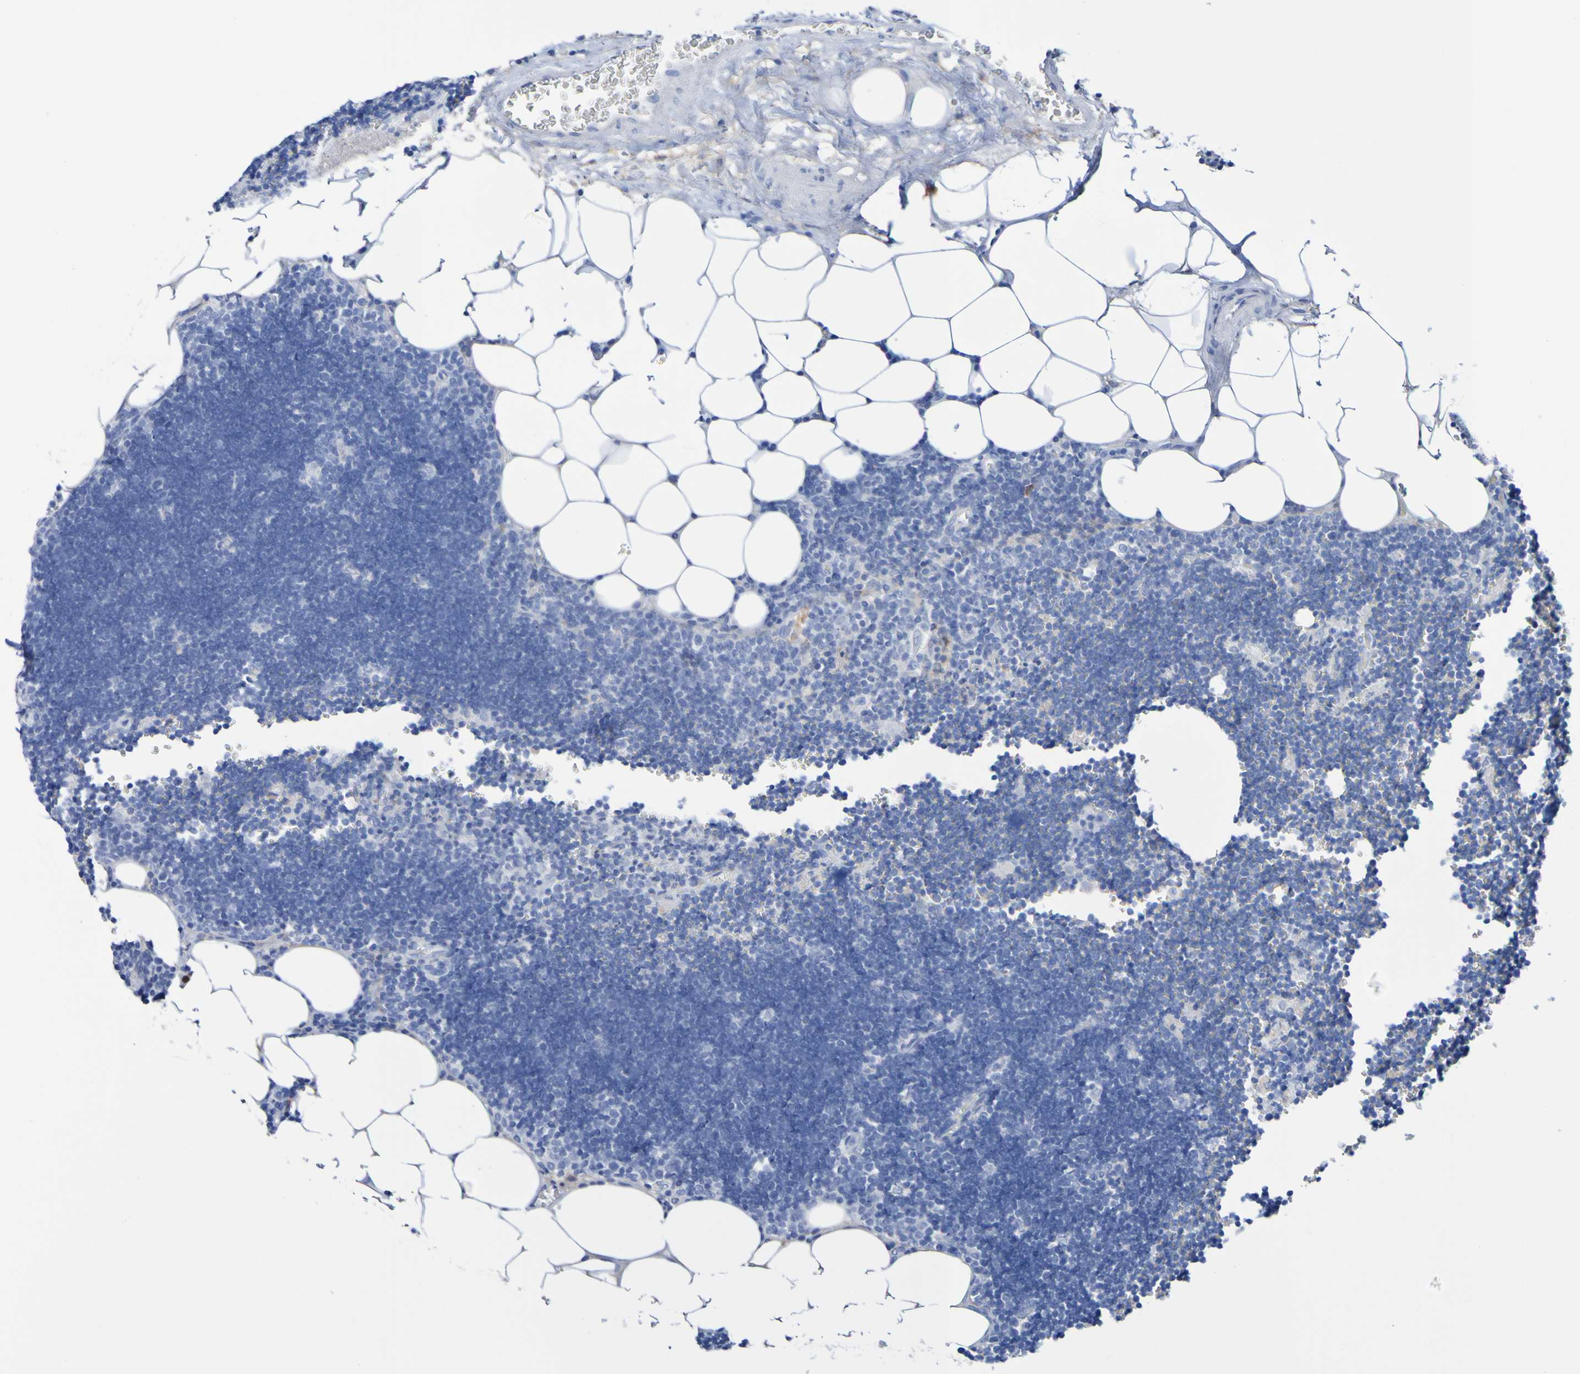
{"staining": {"intensity": "negative", "quantity": "none", "location": "none"}, "tissue": "lymph node", "cell_type": "Germinal center cells", "image_type": "normal", "snomed": [{"axis": "morphology", "description": "Normal tissue, NOS"}, {"axis": "topography", "description": "Lymph node"}], "caption": "DAB immunohistochemical staining of unremarkable lymph node demonstrates no significant positivity in germinal center cells.", "gene": "SGCB", "patient": {"sex": "male", "age": 33}}